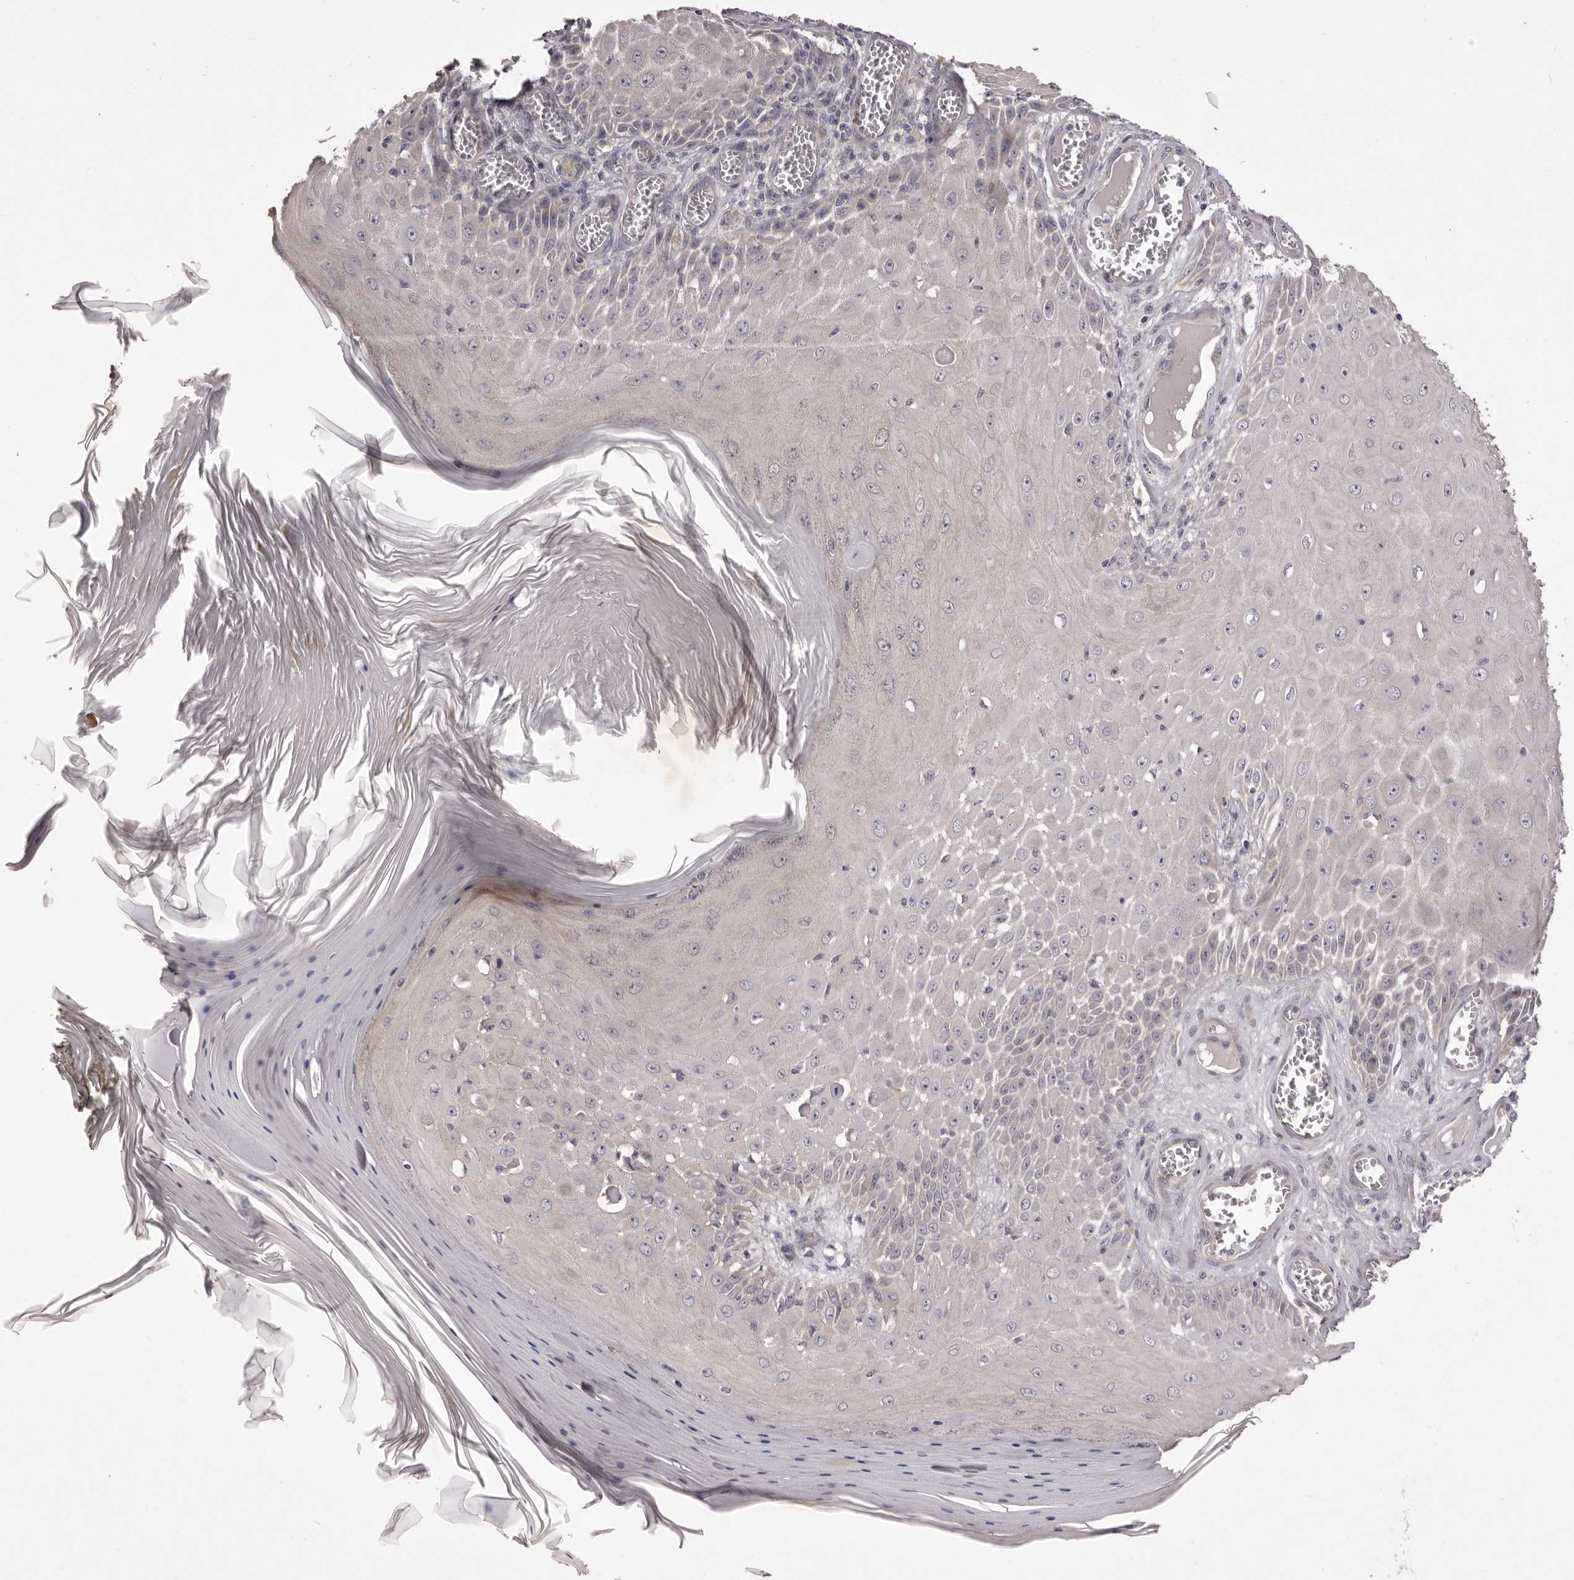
{"staining": {"intensity": "negative", "quantity": "none", "location": "none"}, "tissue": "skin cancer", "cell_type": "Tumor cells", "image_type": "cancer", "snomed": [{"axis": "morphology", "description": "Squamous cell carcinoma, NOS"}, {"axis": "topography", "description": "Skin"}], "caption": "This is a histopathology image of IHC staining of skin squamous cell carcinoma, which shows no positivity in tumor cells. The staining was performed using DAB (3,3'-diaminobenzidine) to visualize the protein expression in brown, while the nuclei were stained in blue with hematoxylin (Magnification: 20x).", "gene": "PNRC1", "patient": {"sex": "female", "age": 73}}